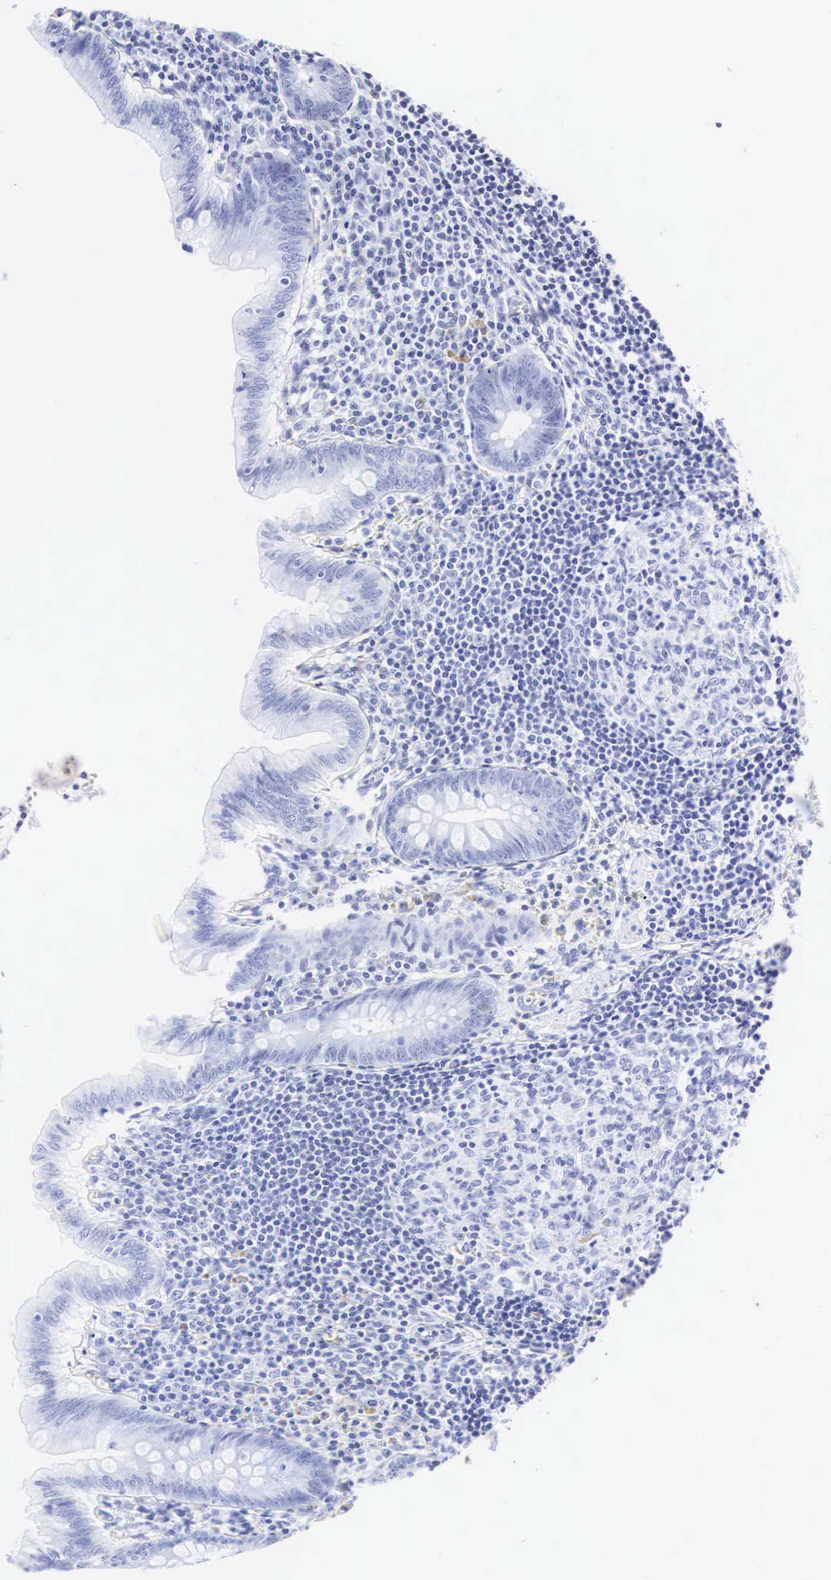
{"staining": {"intensity": "negative", "quantity": "none", "location": "none"}, "tissue": "appendix", "cell_type": "Glandular cells", "image_type": "normal", "snomed": [{"axis": "morphology", "description": "Normal tissue, NOS"}, {"axis": "topography", "description": "Appendix"}], "caption": "Image shows no protein positivity in glandular cells of normal appendix.", "gene": "CGB3", "patient": {"sex": "female", "age": 34}}